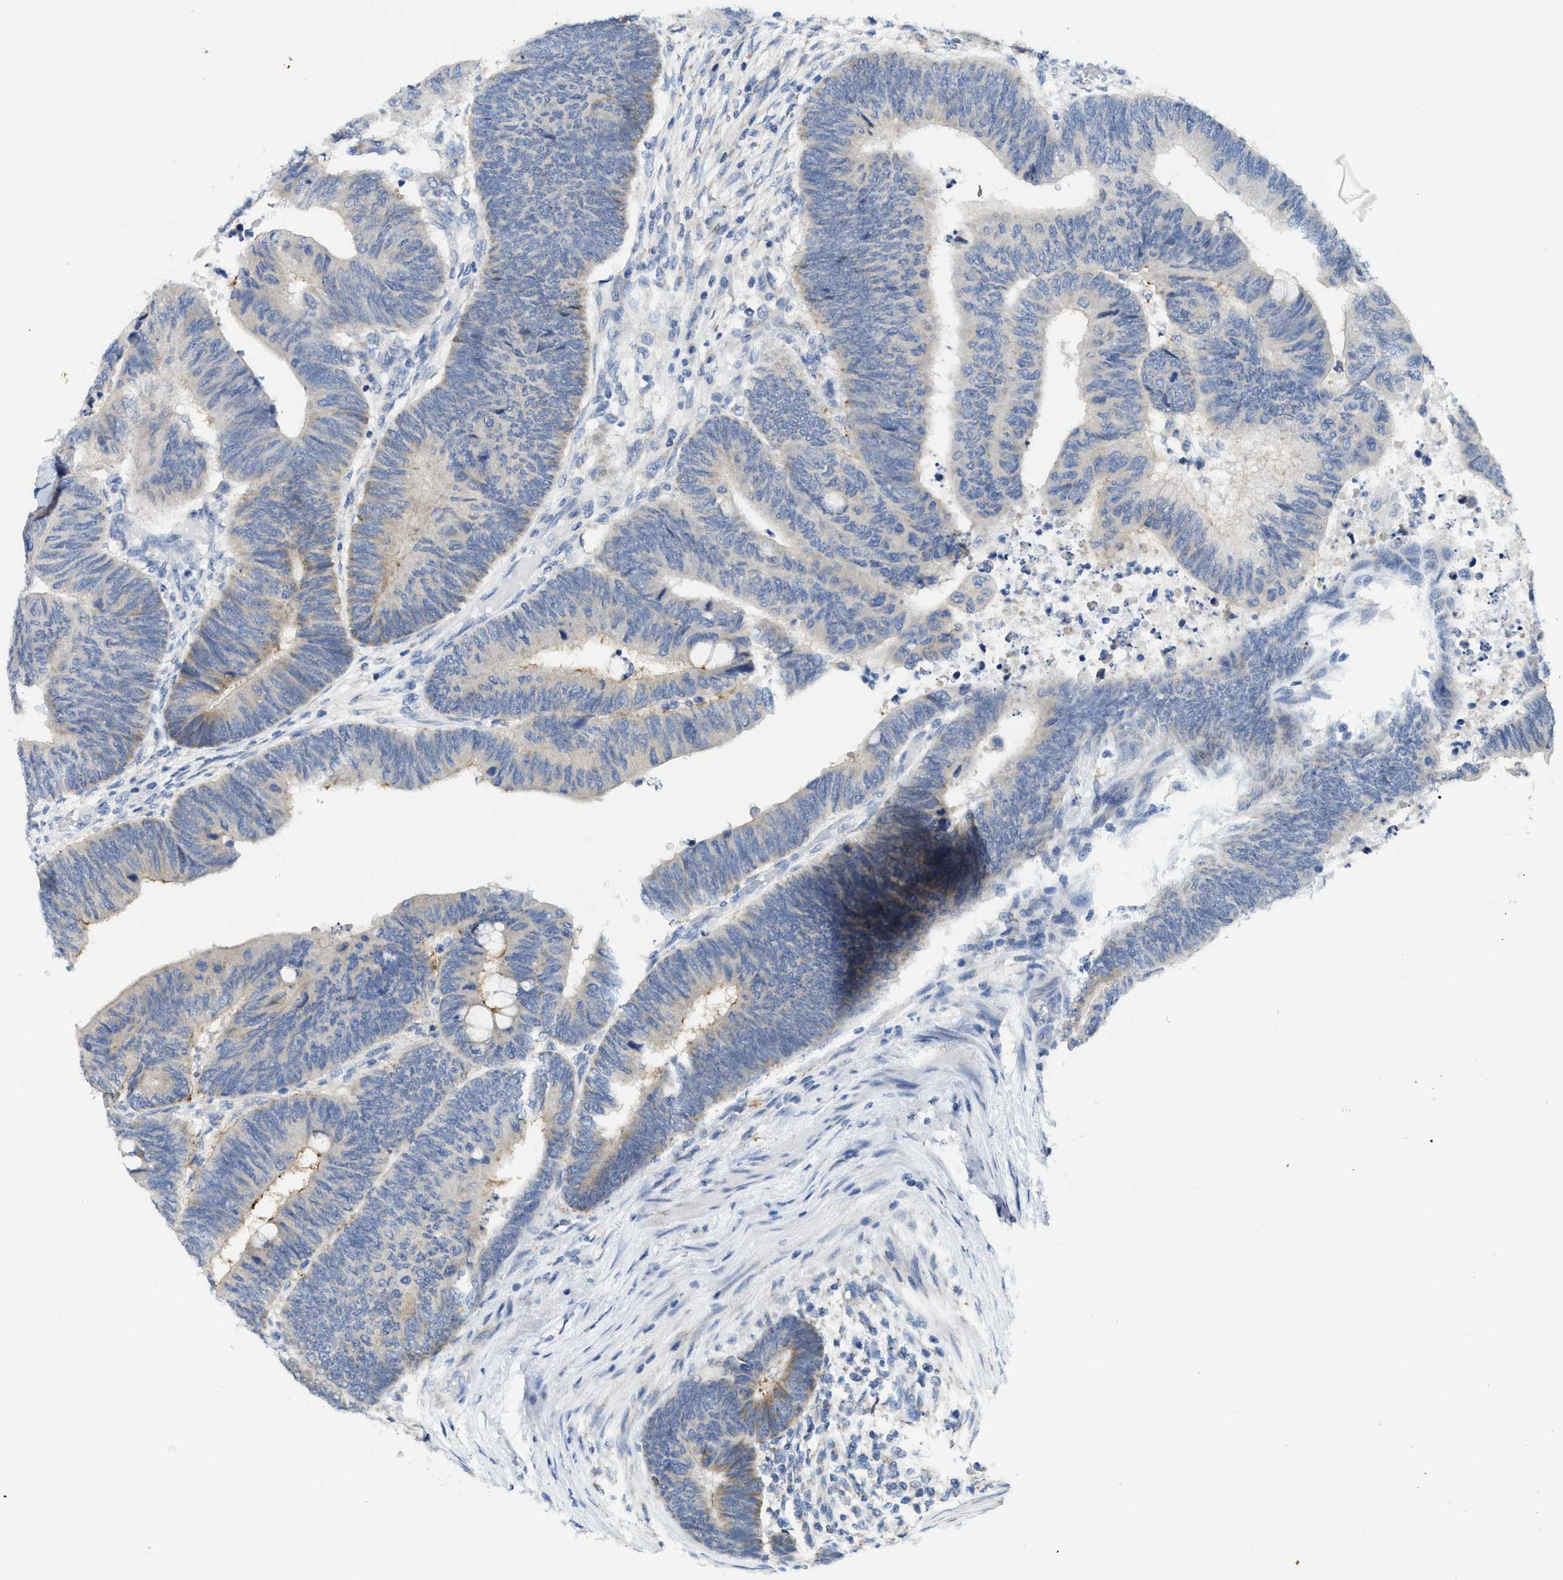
{"staining": {"intensity": "weak", "quantity": "<25%", "location": "cytoplasmic/membranous"}, "tissue": "colorectal cancer", "cell_type": "Tumor cells", "image_type": "cancer", "snomed": [{"axis": "morphology", "description": "Normal tissue, NOS"}, {"axis": "morphology", "description": "Adenocarcinoma, NOS"}, {"axis": "topography", "description": "Rectum"}, {"axis": "topography", "description": "Peripheral nerve tissue"}], "caption": "Protein analysis of adenocarcinoma (colorectal) exhibits no significant staining in tumor cells.", "gene": "GATD3", "patient": {"sex": "male", "age": 92}}